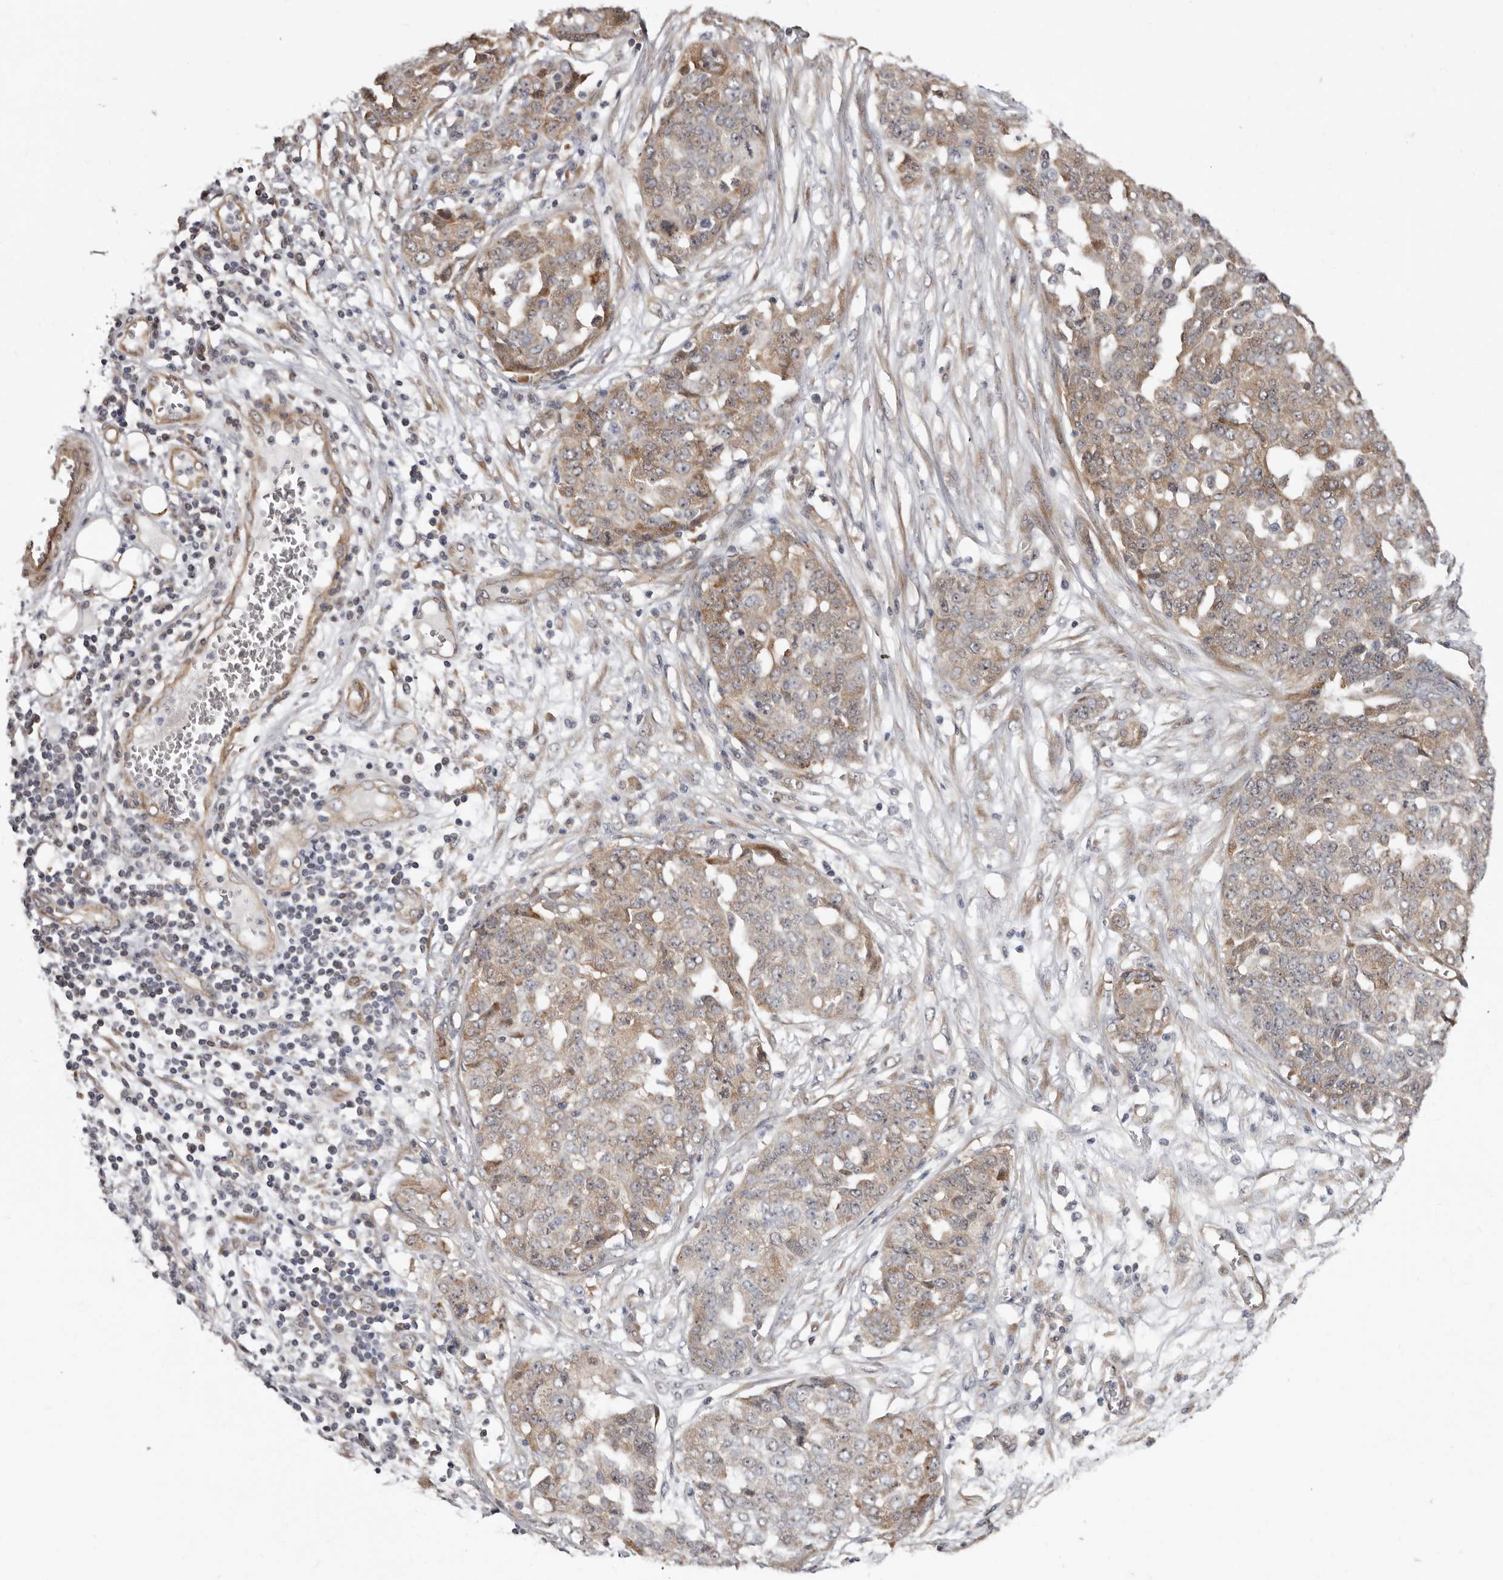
{"staining": {"intensity": "weak", "quantity": ">75%", "location": "cytoplasmic/membranous"}, "tissue": "ovarian cancer", "cell_type": "Tumor cells", "image_type": "cancer", "snomed": [{"axis": "morphology", "description": "Cystadenocarcinoma, serous, NOS"}, {"axis": "topography", "description": "Soft tissue"}, {"axis": "topography", "description": "Ovary"}], "caption": "Tumor cells display weak cytoplasmic/membranous expression in about >75% of cells in serous cystadenocarcinoma (ovarian).", "gene": "SBDS", "patient": {"sex": "female", "age": 57}}